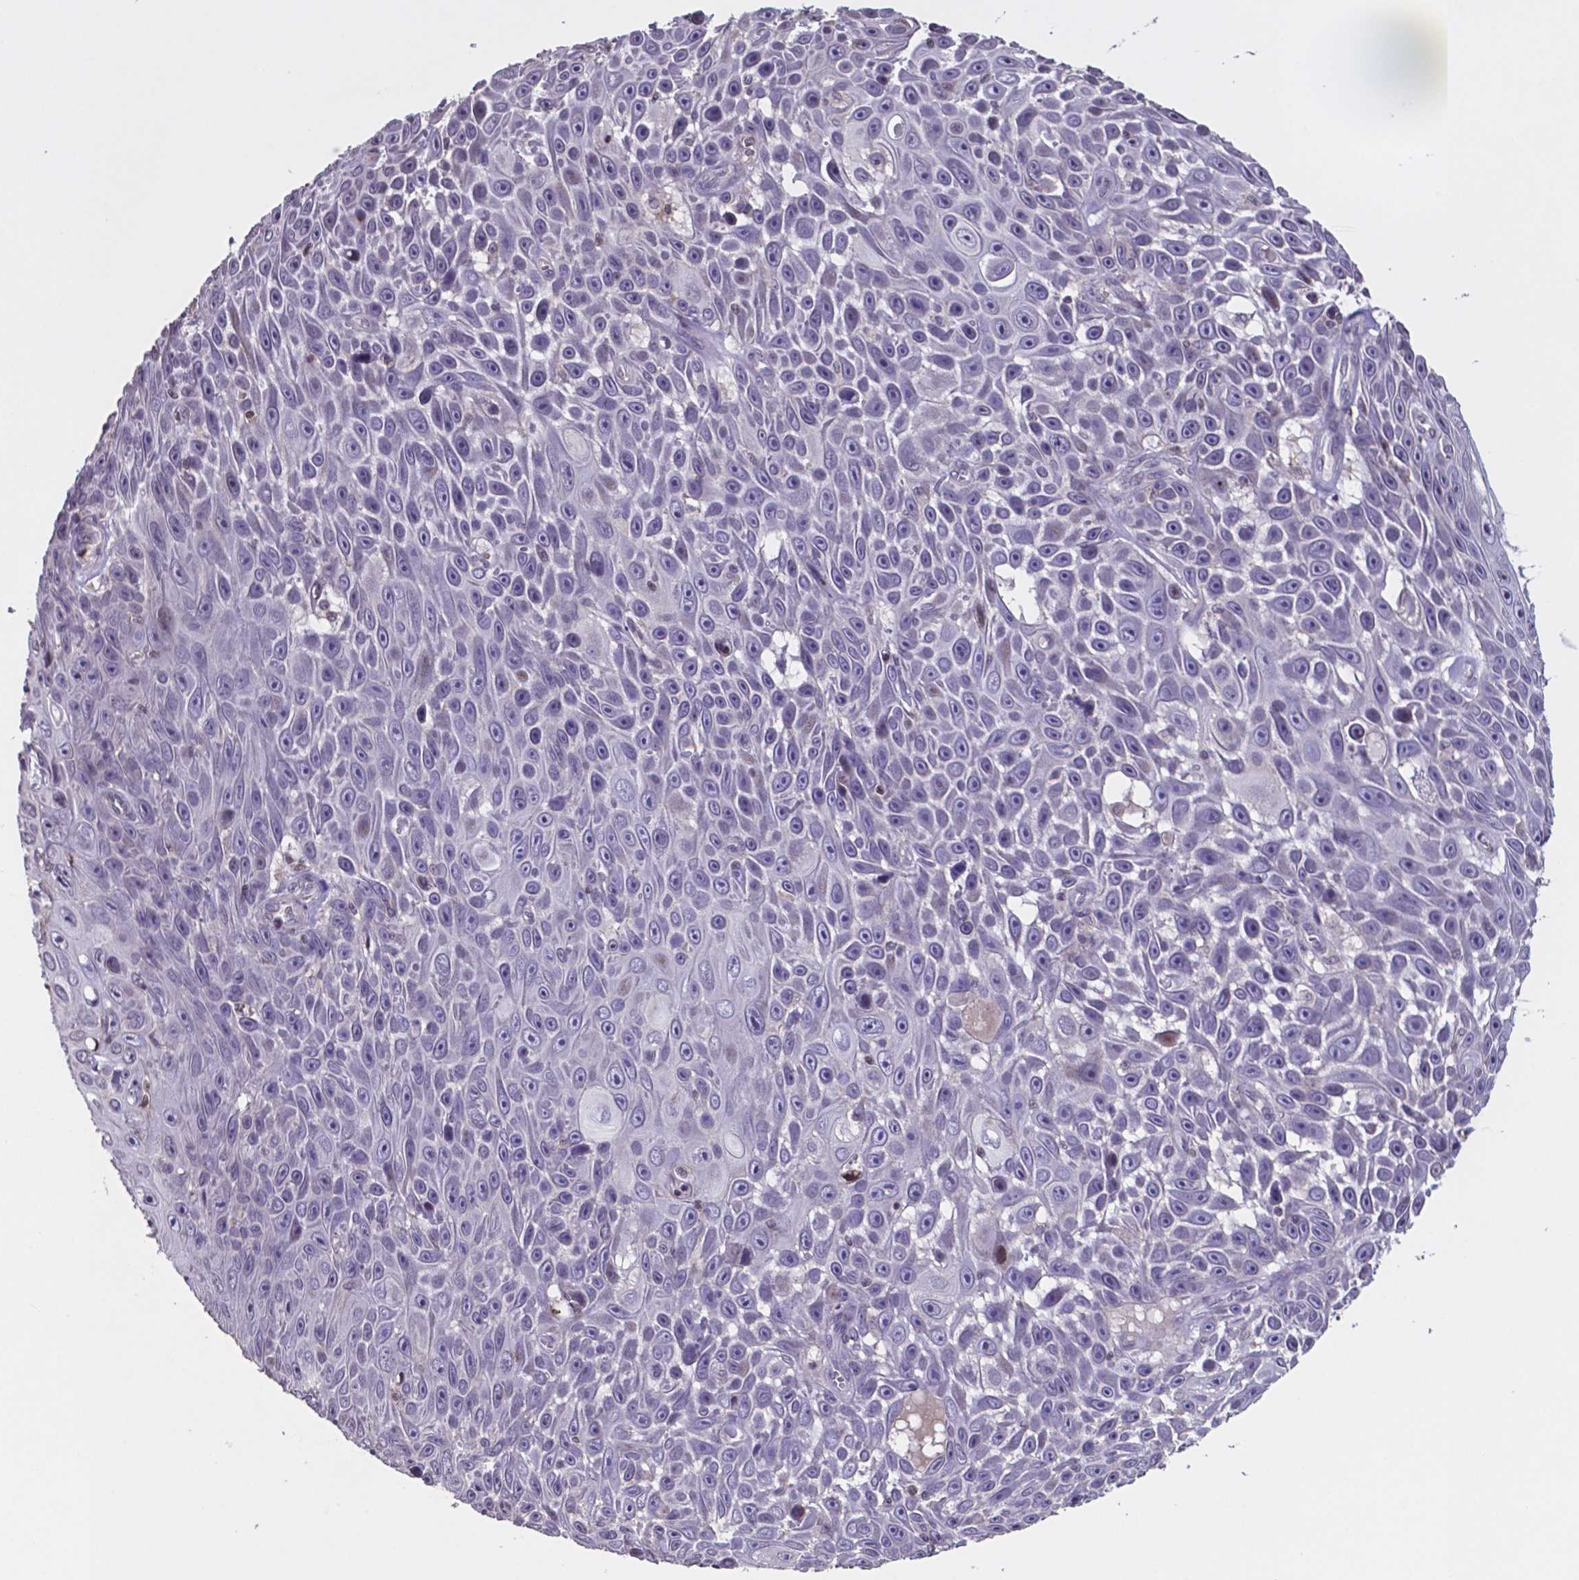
{"staining": {"intensity": "negative", "quantity": "none", "location": "none"}, "tissue": "skin cancer", "cell_type": "Tumor cells", "image_type": "cancer", "snomed": [{"axis": "morphology", "description": "Squamous cell carcinoma, NOS"}, {"axis": "topography", "description": "Skin"}], "caption": "This is an IHC image of human skin squamous cell carcinoma. There is no expression in tumor cells.", "gene": "MLC1", "patient": {"sex": "male", "age": 82}}